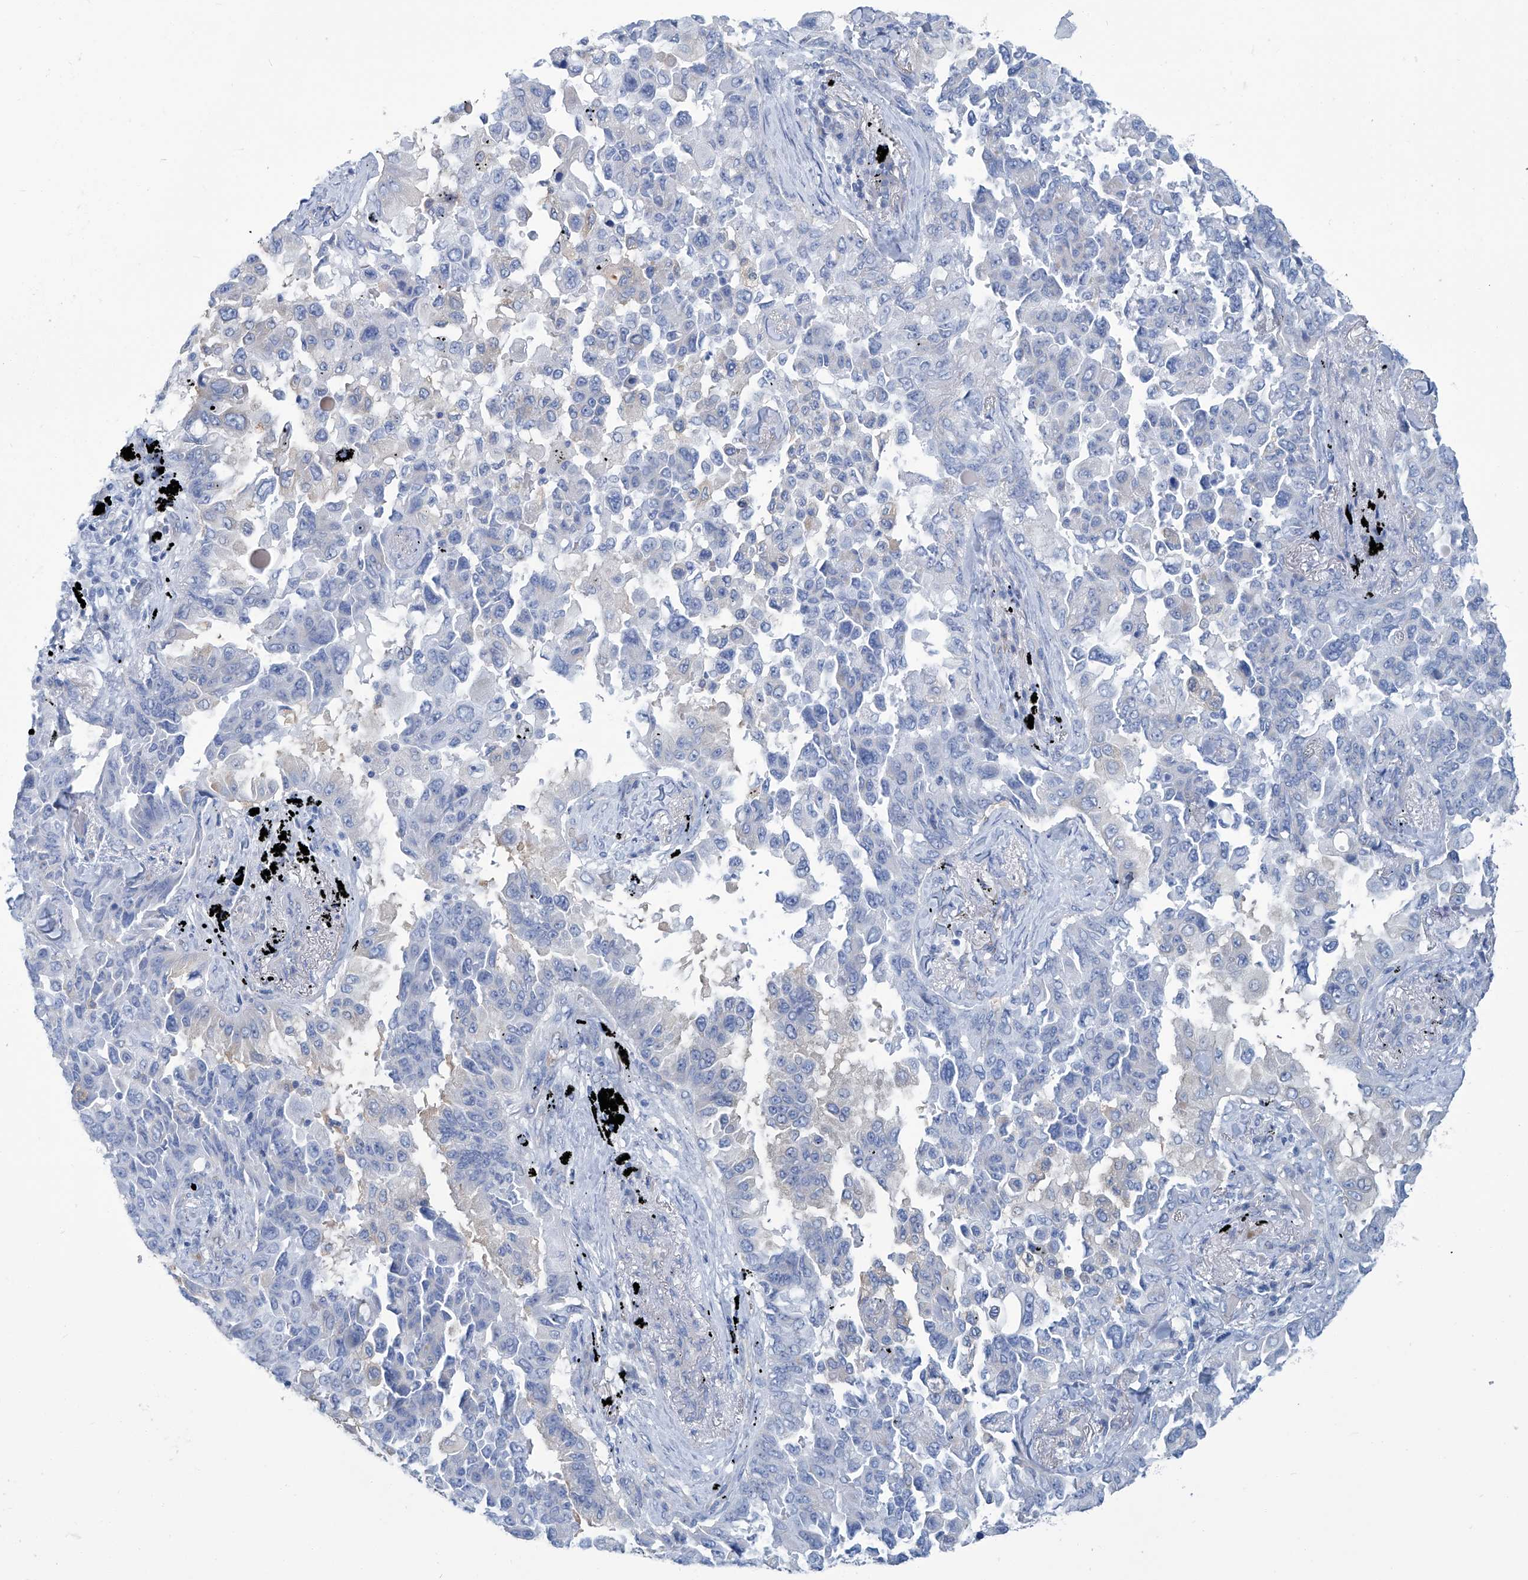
{"staining": {"intensity": "negative", "quantity": "none", "location": "none"}, "tissue": "lung cancer", "cell_type": "Tumor cells", "image_type": "cancer", "snomed": [{"axis": "morphology", "description": "Adenocarcinoma, NOS"}, {"axis": "topography", "description": "Lung"}], "caption": "DAB immunohistochemical staining of lung cancer (adenocarcinoma) shows no significant expression in tumor cells. Nuclei are stained in blue.", "gene": "PFKL", "patient": {"sex": "female", "age": 67}}